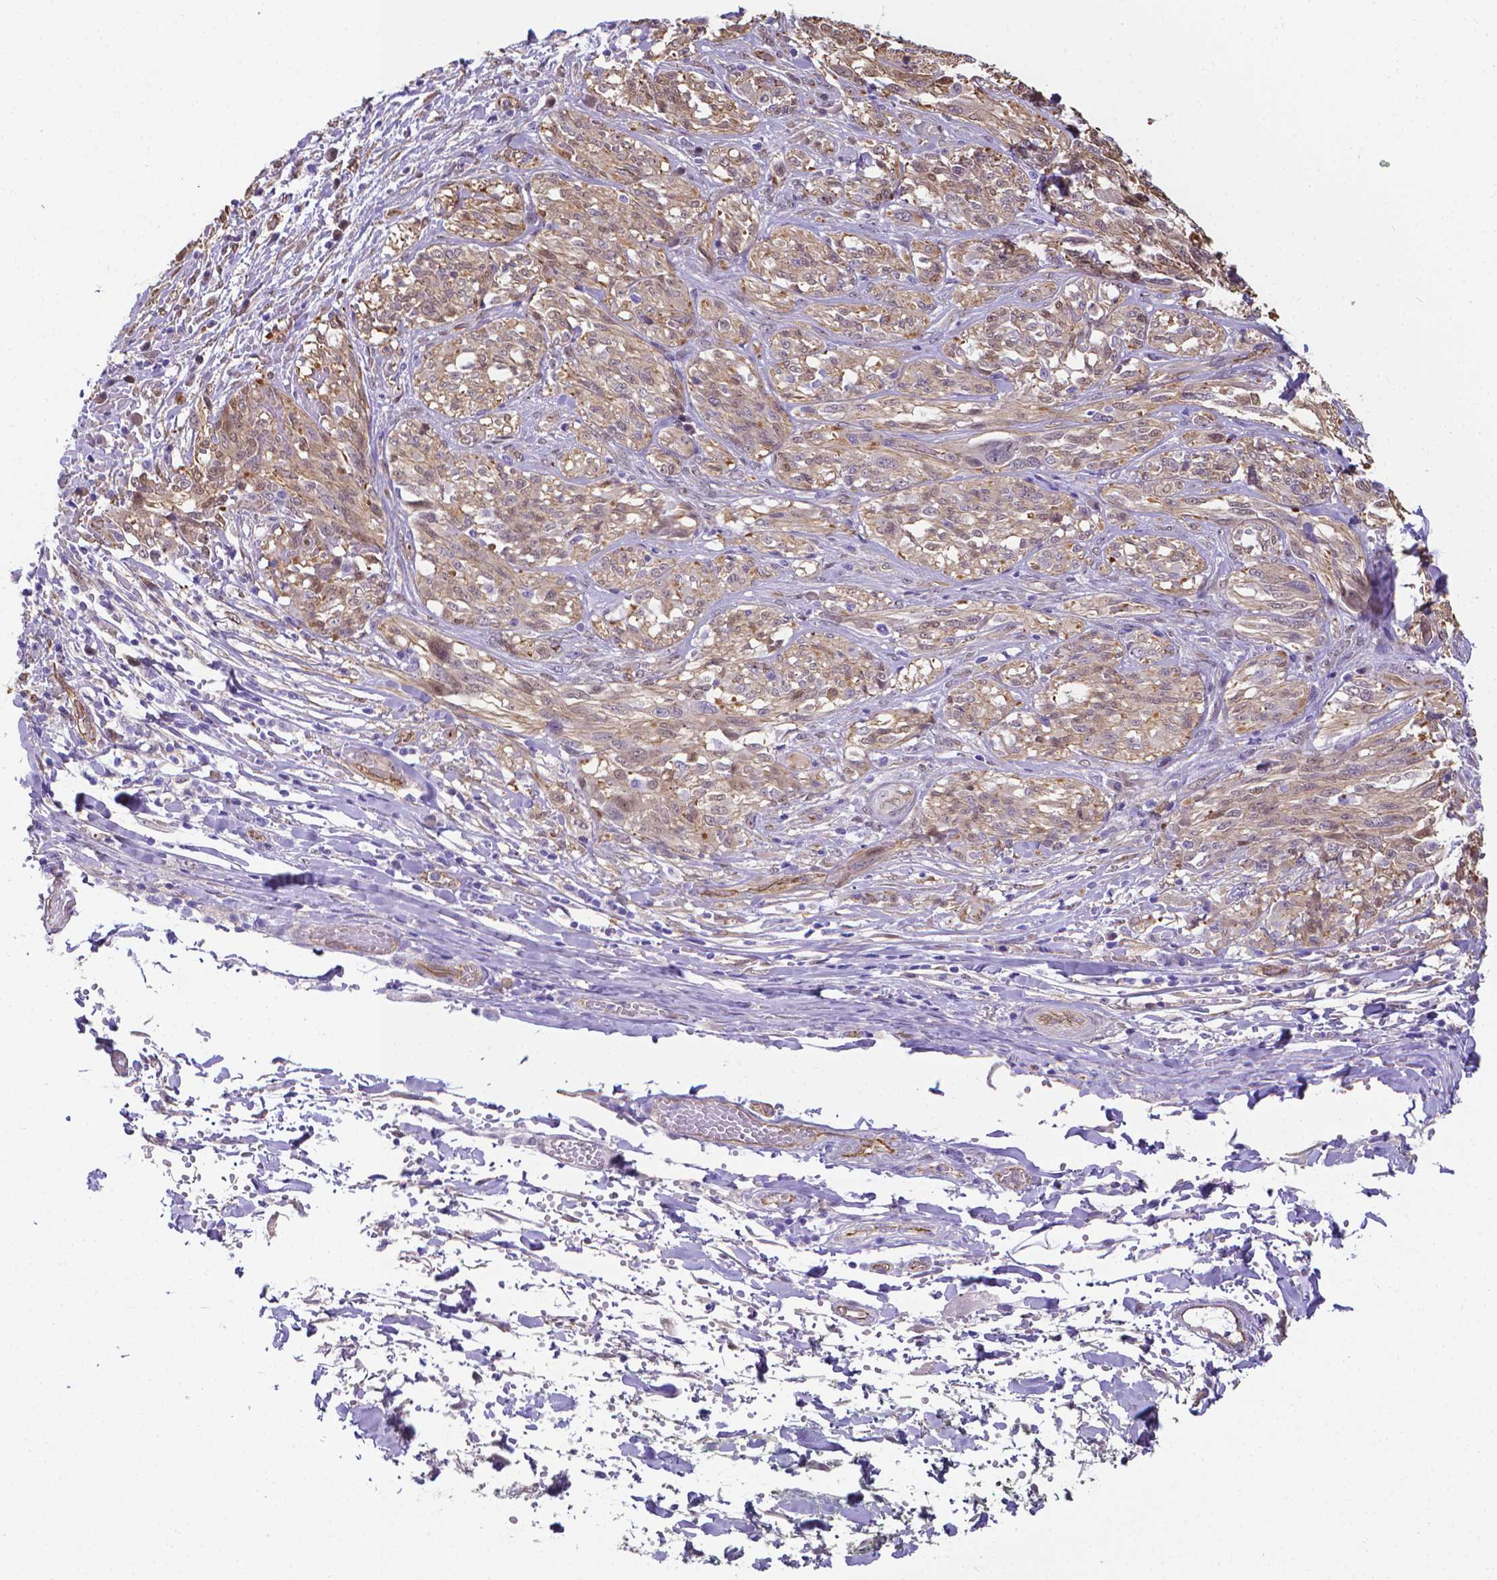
{"staining": {"intensity": "moderate", "quantity": ">75%", "location": "cytoplasmic/membranous,nuclear"}, "tissue": "melanoma", "cell_type": "Tumor cells", "image_type": "cancer", "snomed": [{"axis": "morphology", "description": "Malignant melanoma, NOS"}, {"axis": "topography", "description": "Skin"}], "caption": "Melanoma stained with DAB IHC displays medium levels of moderate cytoplasmic/membranous and nuclear expression in about >75% of tumor cells.", "gene": "CLIC4", "patient": {"sex": "female", "age": 91}}